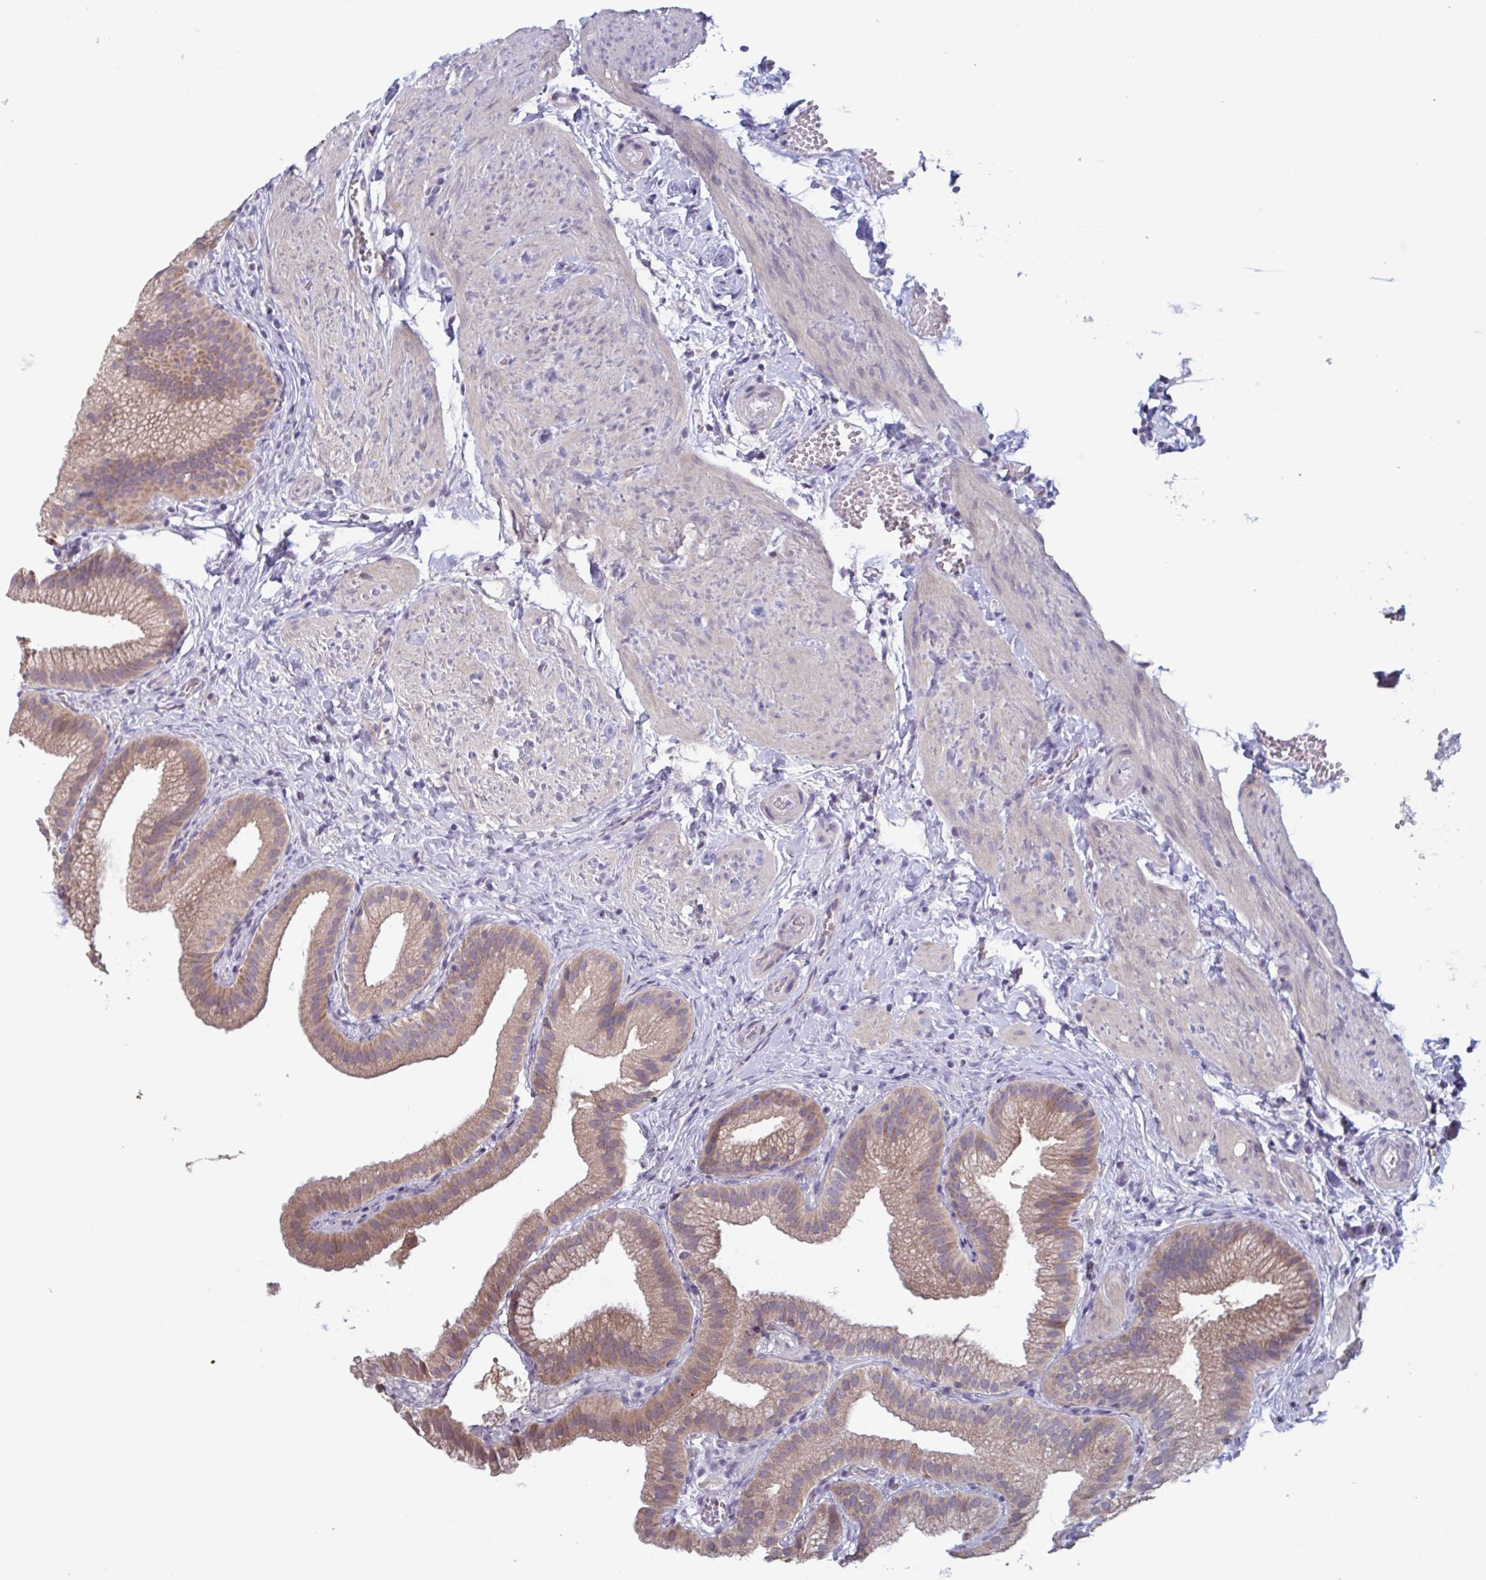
{"staining": {"intensity": "weak", "quantity": "25%-75%", "location": "cytoplasmic/membranous"}, "tissue": "gallbladder", "cell_type": "Glandular cells", "image_type": "normal", "snomed": [{"axis": "morphology", "description": "Normal tissue, NOS"}, {"axis": "topography", "description": "Gallbladder"}], "caption": "The image exhibits immunohistochemical staining of normal gallbladder. There is weak cytoplasmic/membranous staining is appreciated in about 25%-75% of glandular cells. (Brightfield microscopy of DAB IHC at high magnification).", "gene": "CD1E", "patient": {"sex": "female", "age": 63}}